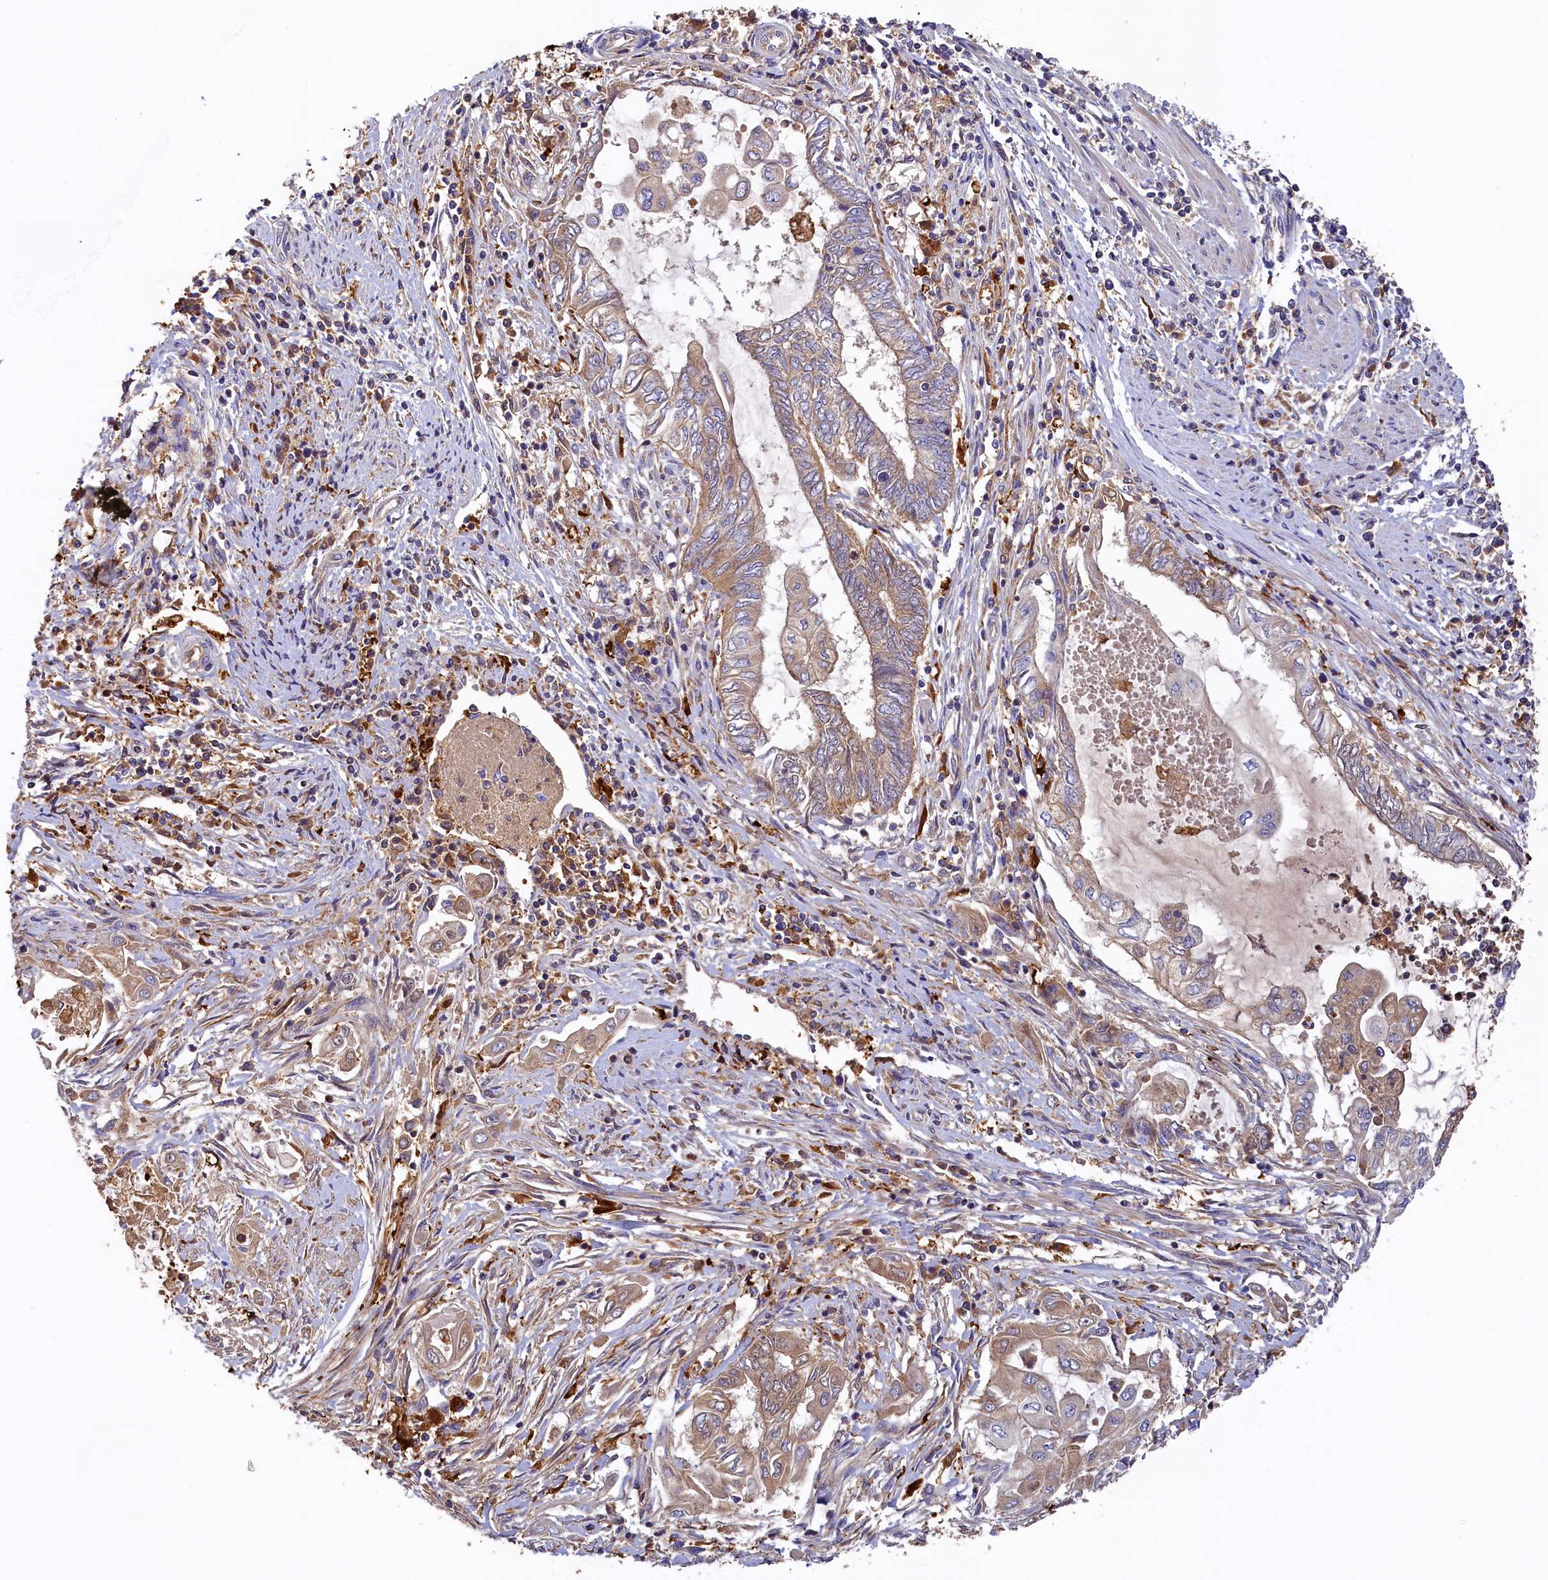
{"staining": {"intensity": "weak", "quantity": "25%-75%", "location": "cytoplasmic/membranous"}, "tissue": "endometrial cancer", "cell_type": "Tumor cells", "image_type": "cancer", "snomed": [{"axis": "morphology", "description": "Adenocarcinoma, NOS"}, {"axis": "topography", "description": "Uterus"}, {"axis": "topography", "description": "Endometrium"}], "caption": "Immunohistochemical staining of human endometrial cancer shows weak cytoplasmic/membranous protein positivity in approximately 25%-75% of tumor cells. (IHC, brightfield microscopy, high magnification).", "gene": "SEC31B", "patient": {"sex": "female", "age": 70}}